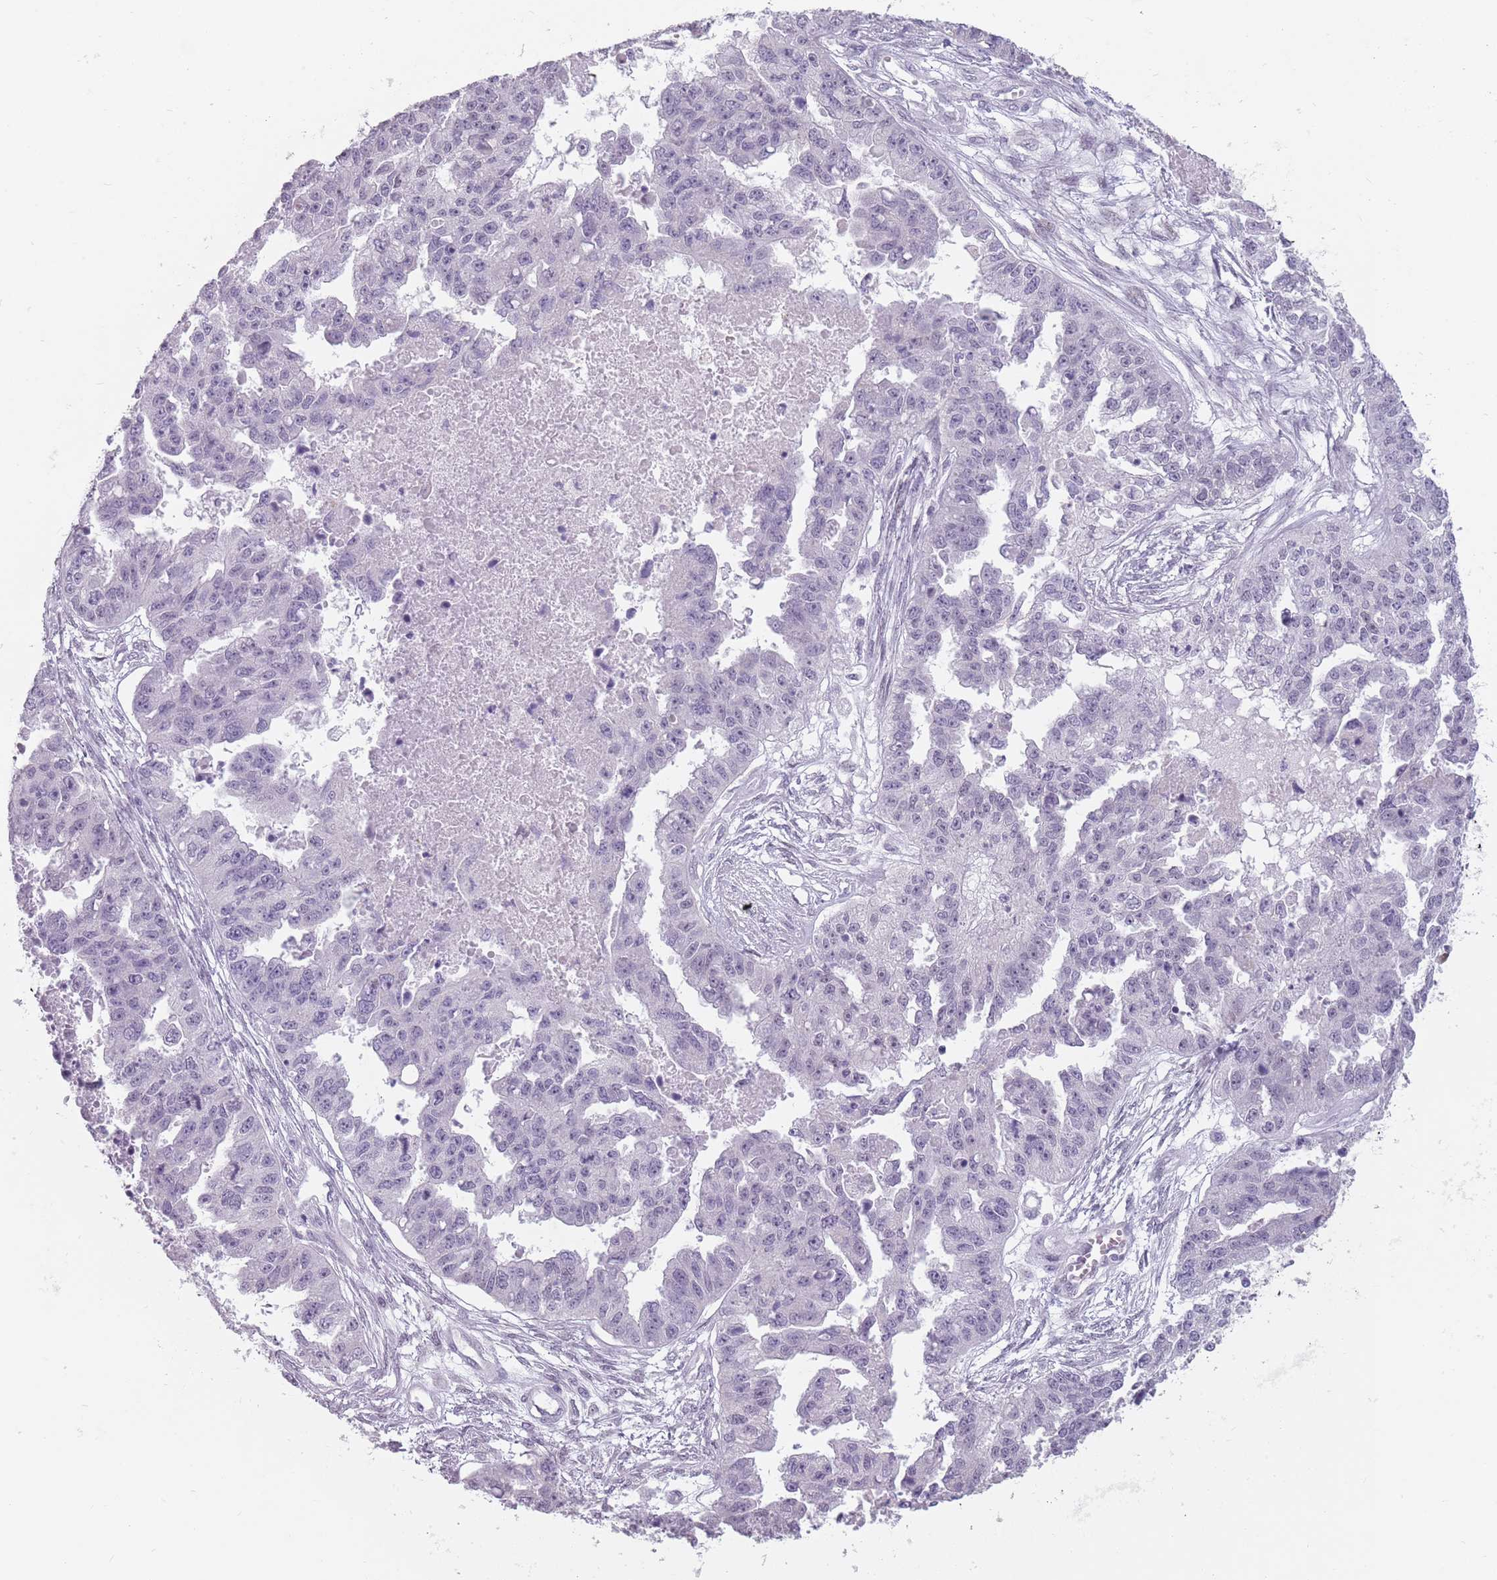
{"staining": {"intensity": "negative", "quantity": "none", "location": "none"}, "tissue": "ovarian cancer", "cell_type": "Tumor cells", "image_type": "cancer", "snomed": [{"axis": "morphology", "description": "Cystadenocarcinoma, serous, NOS"}, {"axis": "topography", "description": "Ovary"}], "caption": "Ovarian cancer was stained to show a protein in brown. There is no significant expression in tumor cells. (DAB (3,3'-diaminobenzidine) immunohistochemistry, high magnification).", "gene": "PTCHD1", "patient": {"sex": "female", "age": 58}}